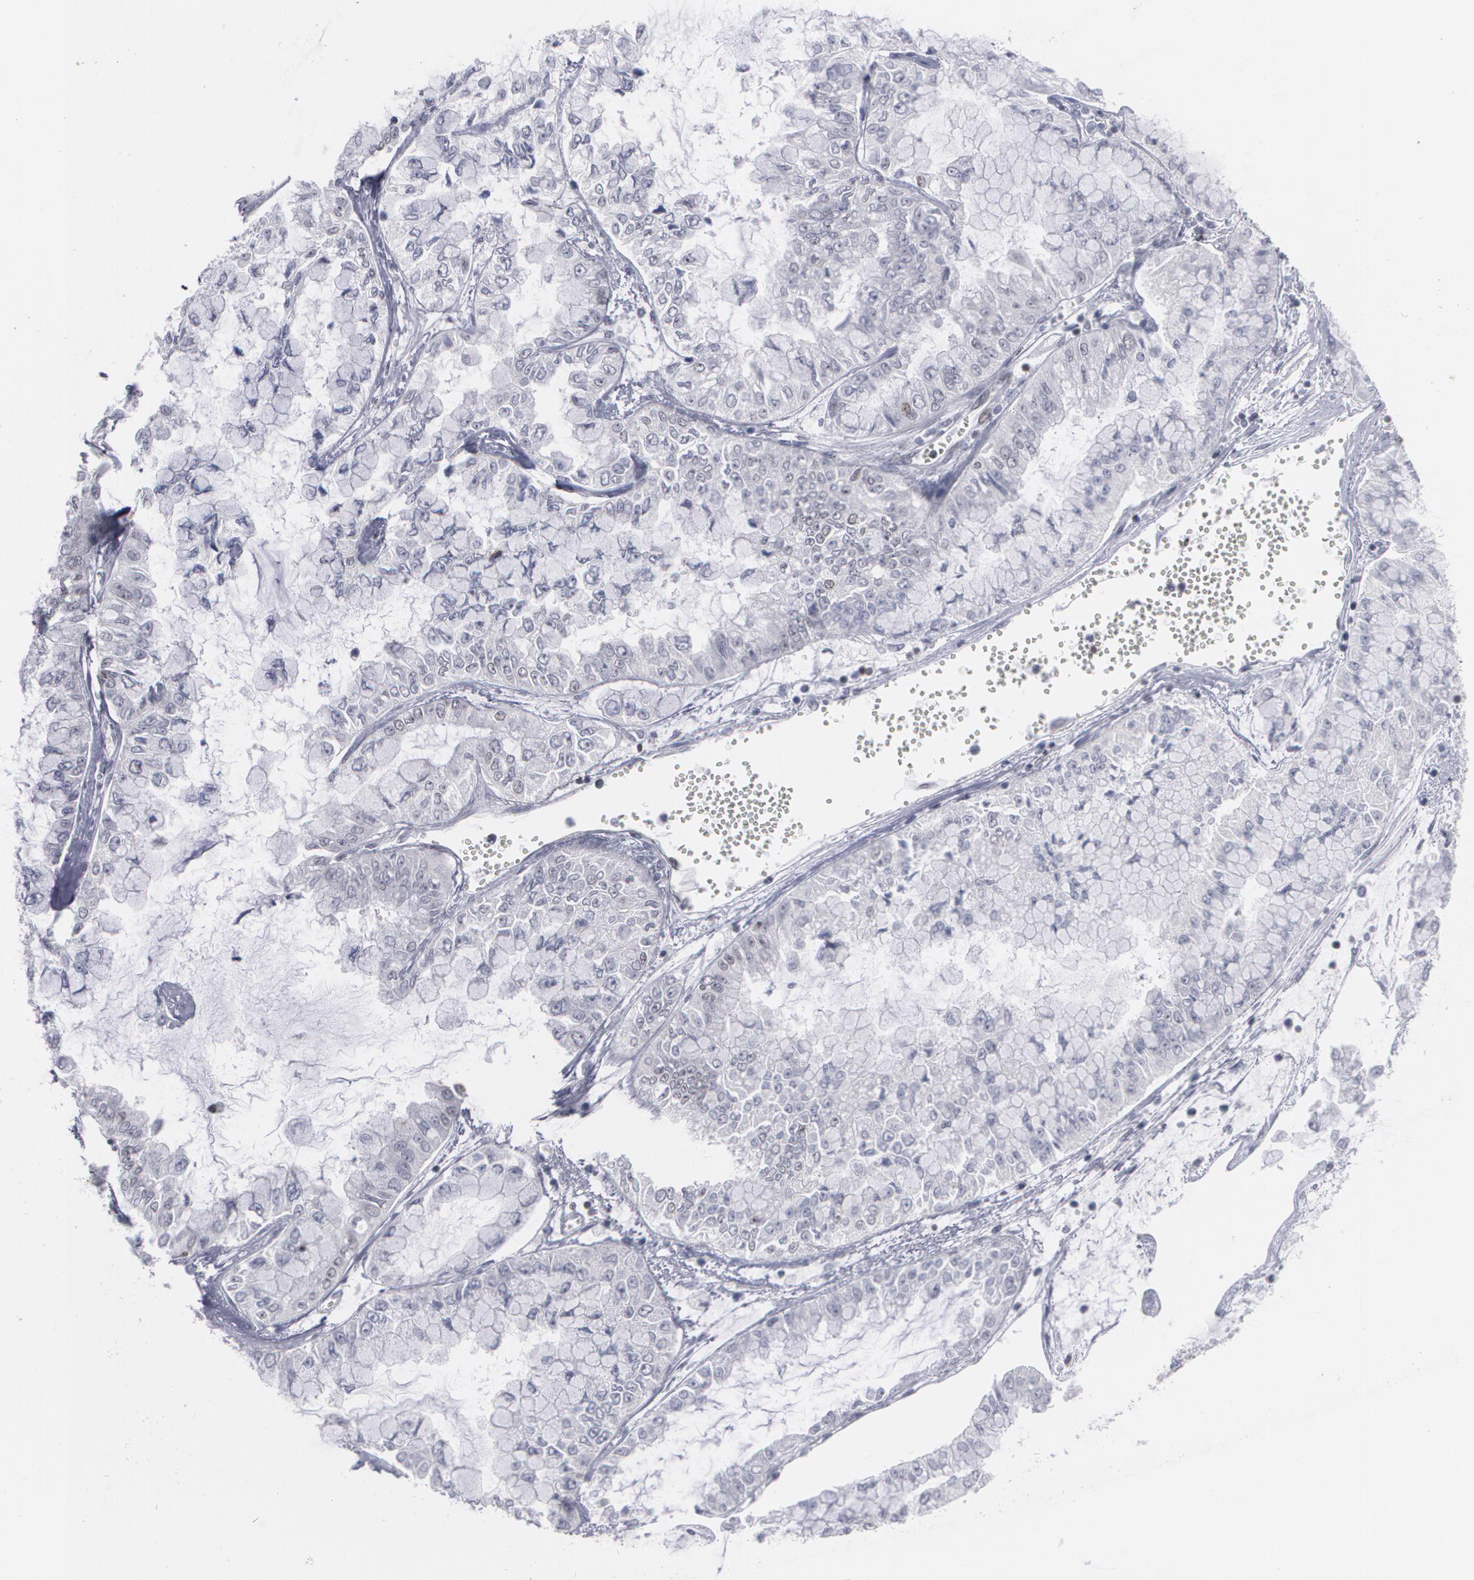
{"staining": {"intensity": "negative", "quantity": "none", "location": "none"}, "tissue": "liver cancer", "cell_type": "Tumor cells", "image_type": "cancer", "snomed": [{"axis": "morphology", "description": "Cholangiocarcinoma"}, {"axis": "topography", "description": "Liver"}], "caption": "An immunohistochemistry (IHC) micrograph of liver cholangiocarcinoma is shown. There is no staining in tumor cells of liver cholangiocarcinoma.", "gene": "MCL1", "patient": {"sex": "female", "age": 79}}